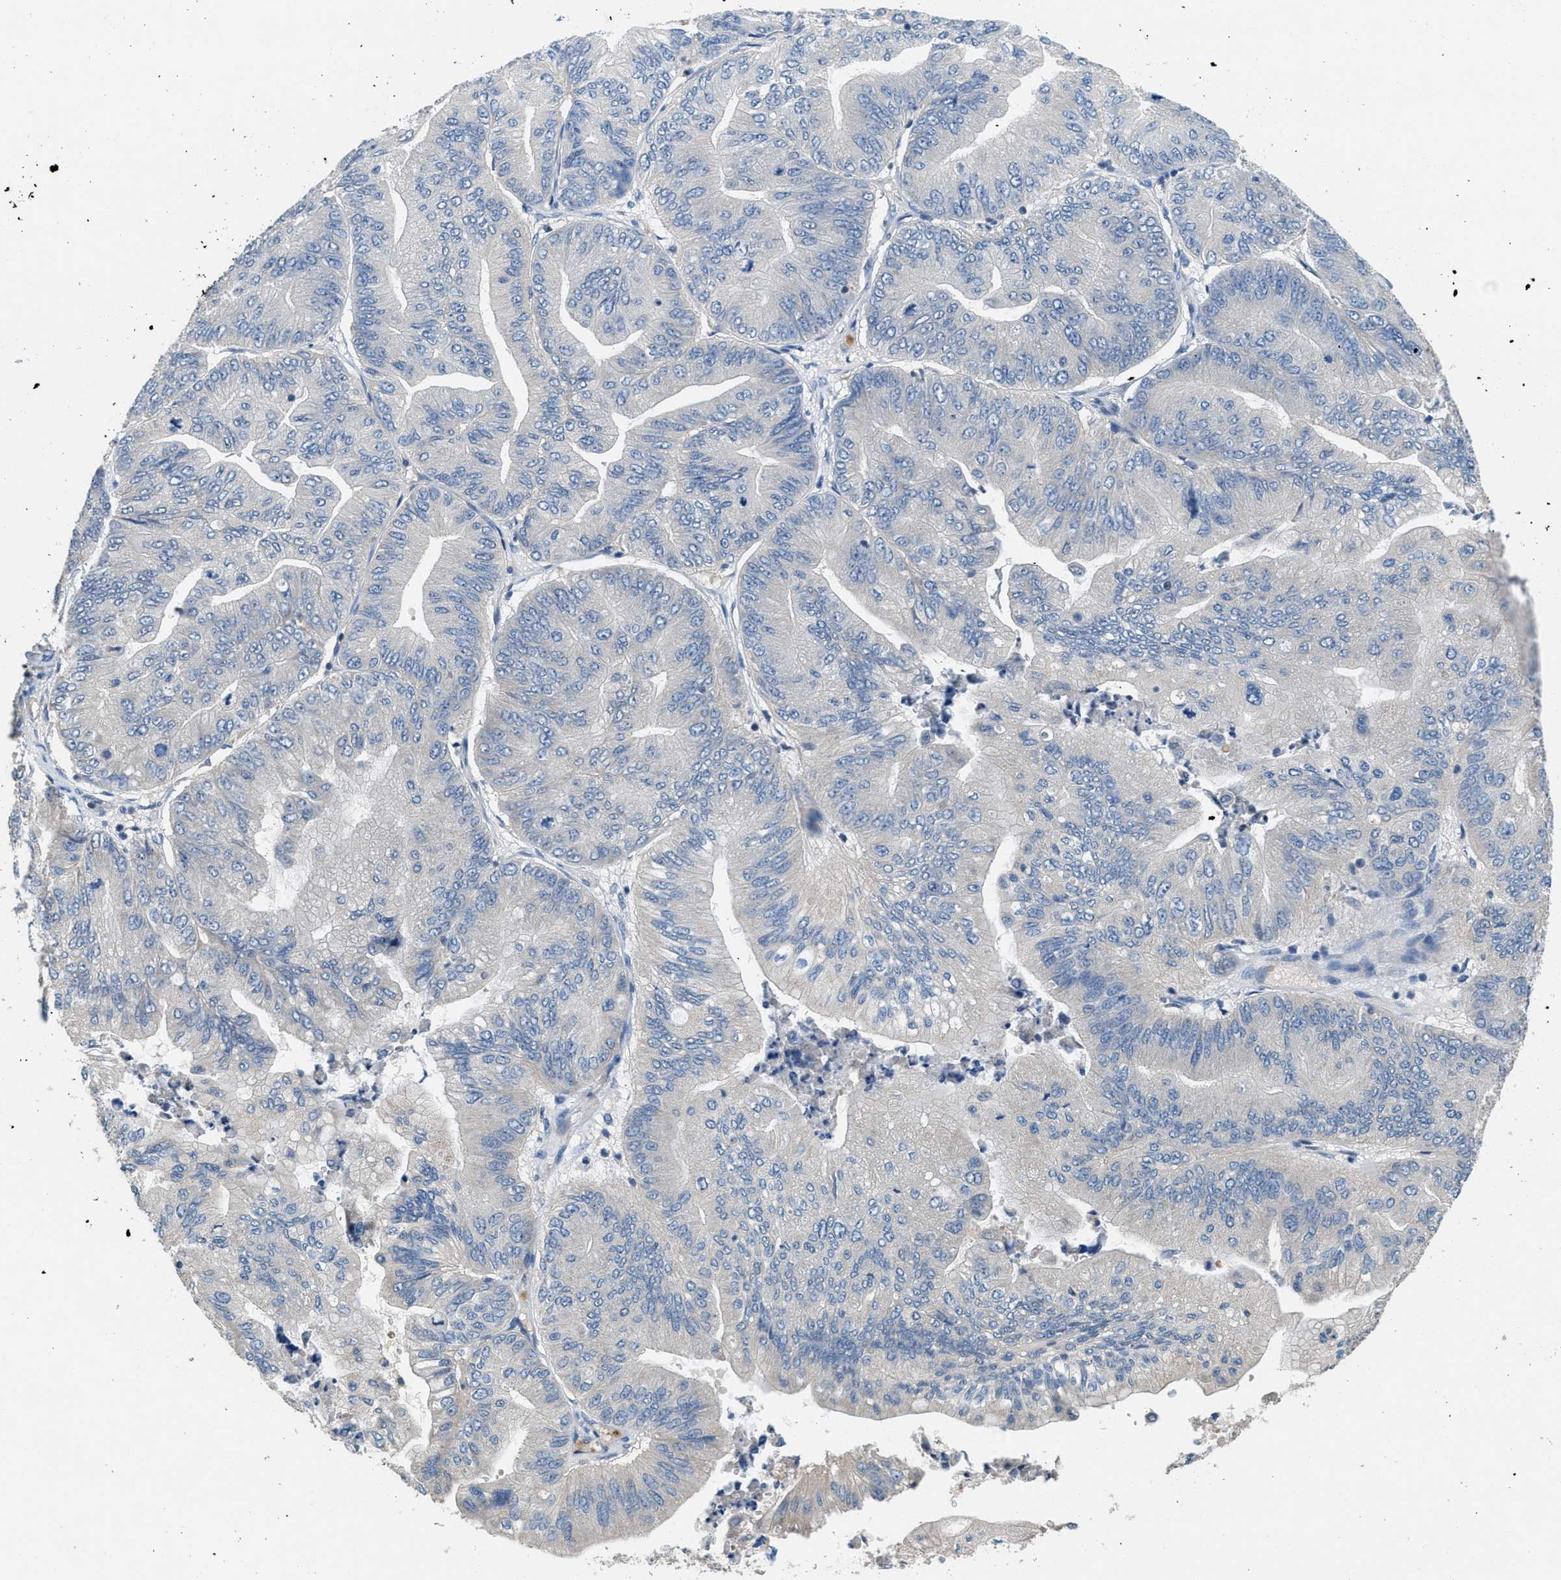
{"staining": {"intensity": "negative", "quantity": "none", "location": "none"}, "tissue": "ovarian cancer", "cell_type": "Tumor cells", "image_type": "cancer", "snomed": [{"axis": "morphology", "description": "Cystadenocarcinoma, mucinous, NOS"}, {"axis": "topography", "description": "Ovary"}], "caption": "Immunohistochemistry (IHC) photomicrograph of neoplastic tissue: ovarian cancer (mucinous cystadenocarcinoma) stained with DAB demonstrates no significant protein staining in tumor cells. Nuclei are stained in blue.", "gene": "DGKE", "patient": {"sex": "female", "age": 61}}